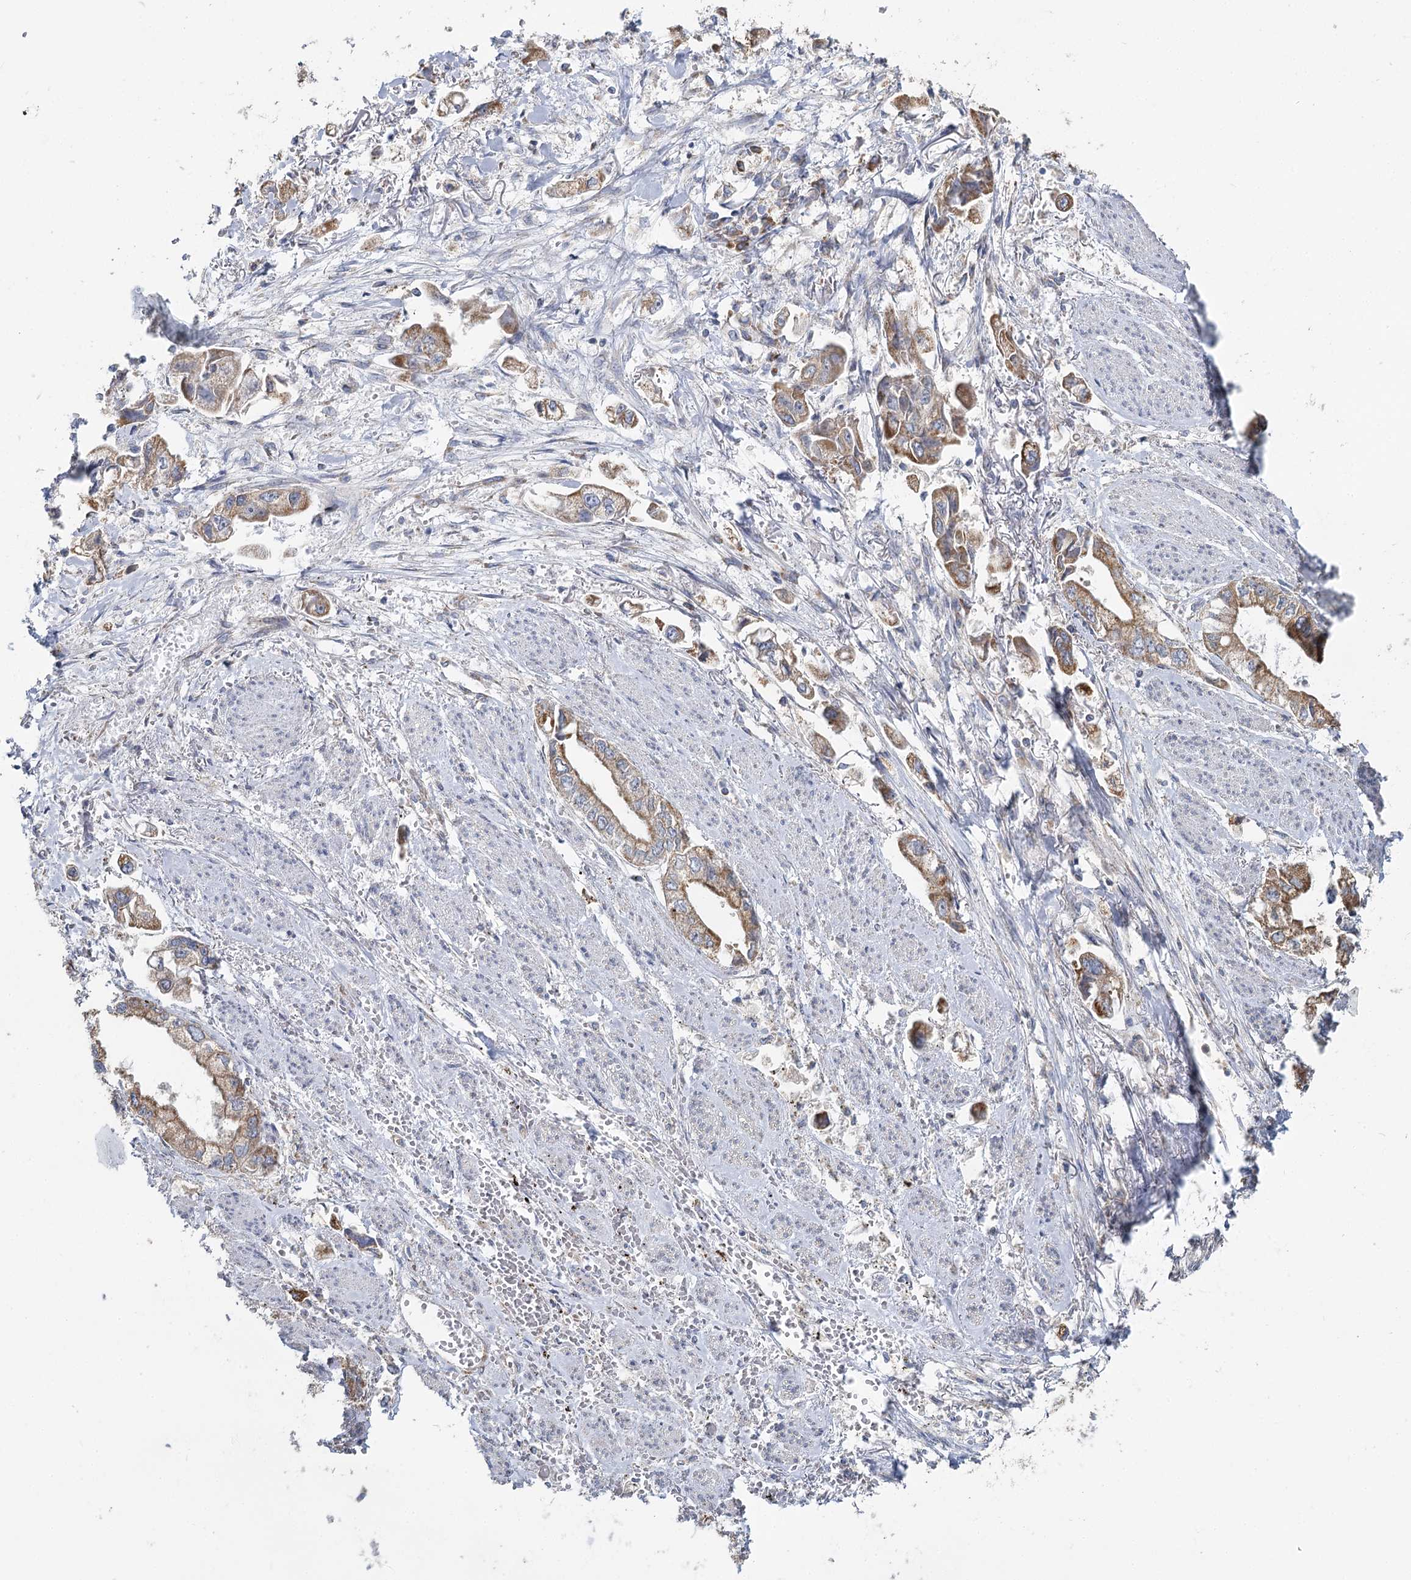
{"staining": {"intensity": "moderate", "quantity": ">75%", "location": "cytoplasmic/membranous"}, "tissue": "stomach cancer", "cell_type": "Tumor cells", "image_type": "cancer", "snomed": [{"axis": "morphology", "description": "Adenocarcinoma, NOS"}, {"axis": "topography", "description": "Stomach"}], "caption": "This micrograph demonstrates immunohistochemistry (IHC) staining of human adenocarcinoma (stomach), with medium moderate cytoplasmic/membranous expression in about >75% of tumor cells.", "gene": "ACOX2", "patient": {"sex": "male", "age": 62}}